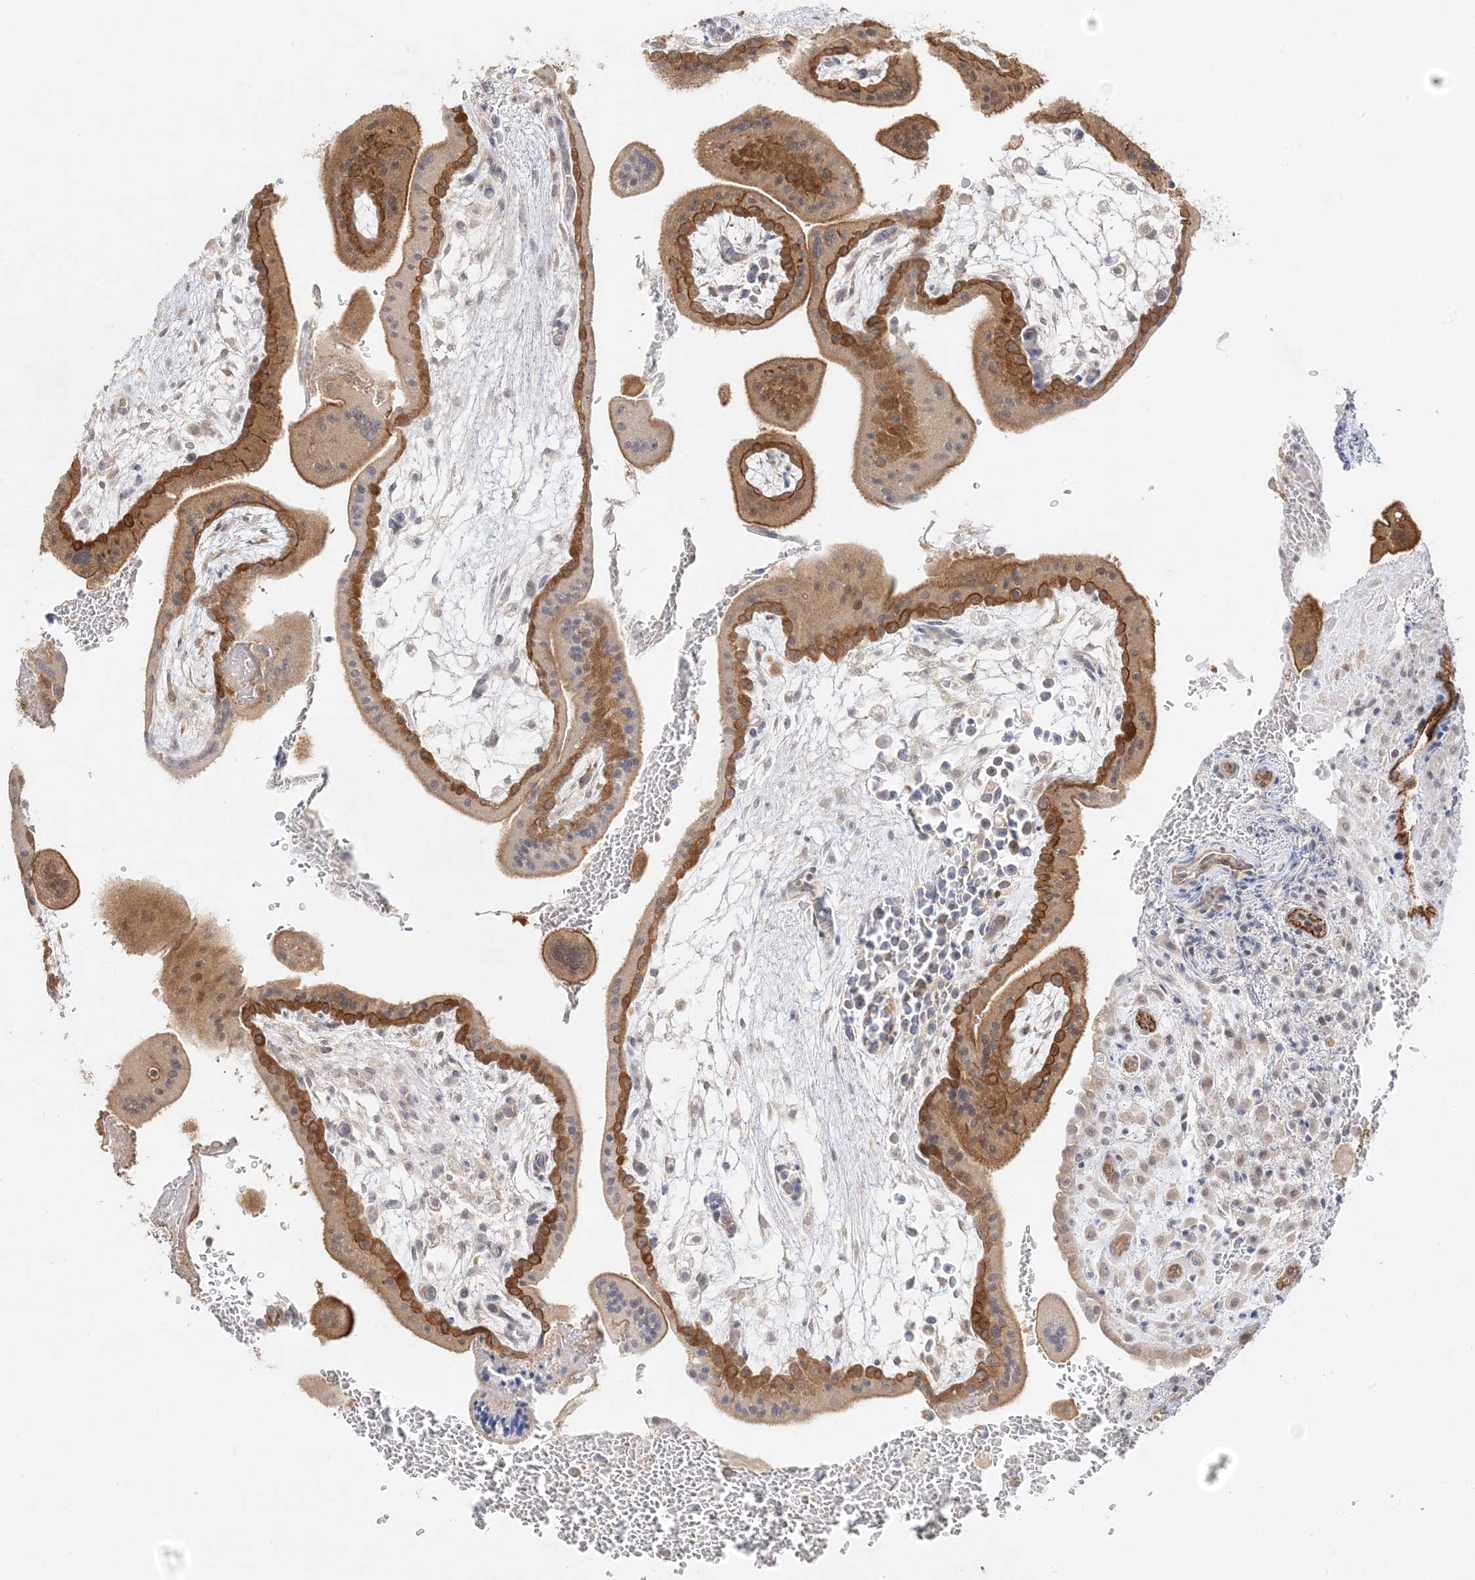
{"staining": {"intensity": "weak", "quantity": ">75%", "location": "cytoplasmic/membranous"}, "tissue": "placenta", "cell_type": "Decidual cells", "image_type": "normal", "snomed": [{"axis": "morphology", "description": "Normal tissue, NOS"}, {"axis": "topography", "description": "Placenta"}], "caption": "Decidual cells demonstrate low levels of weak cytoplasmic/membranous staining in about >75% of cells in benign placenta.", "gene": "C2CD2", "patient": {"sex": "female", "age": 35}}